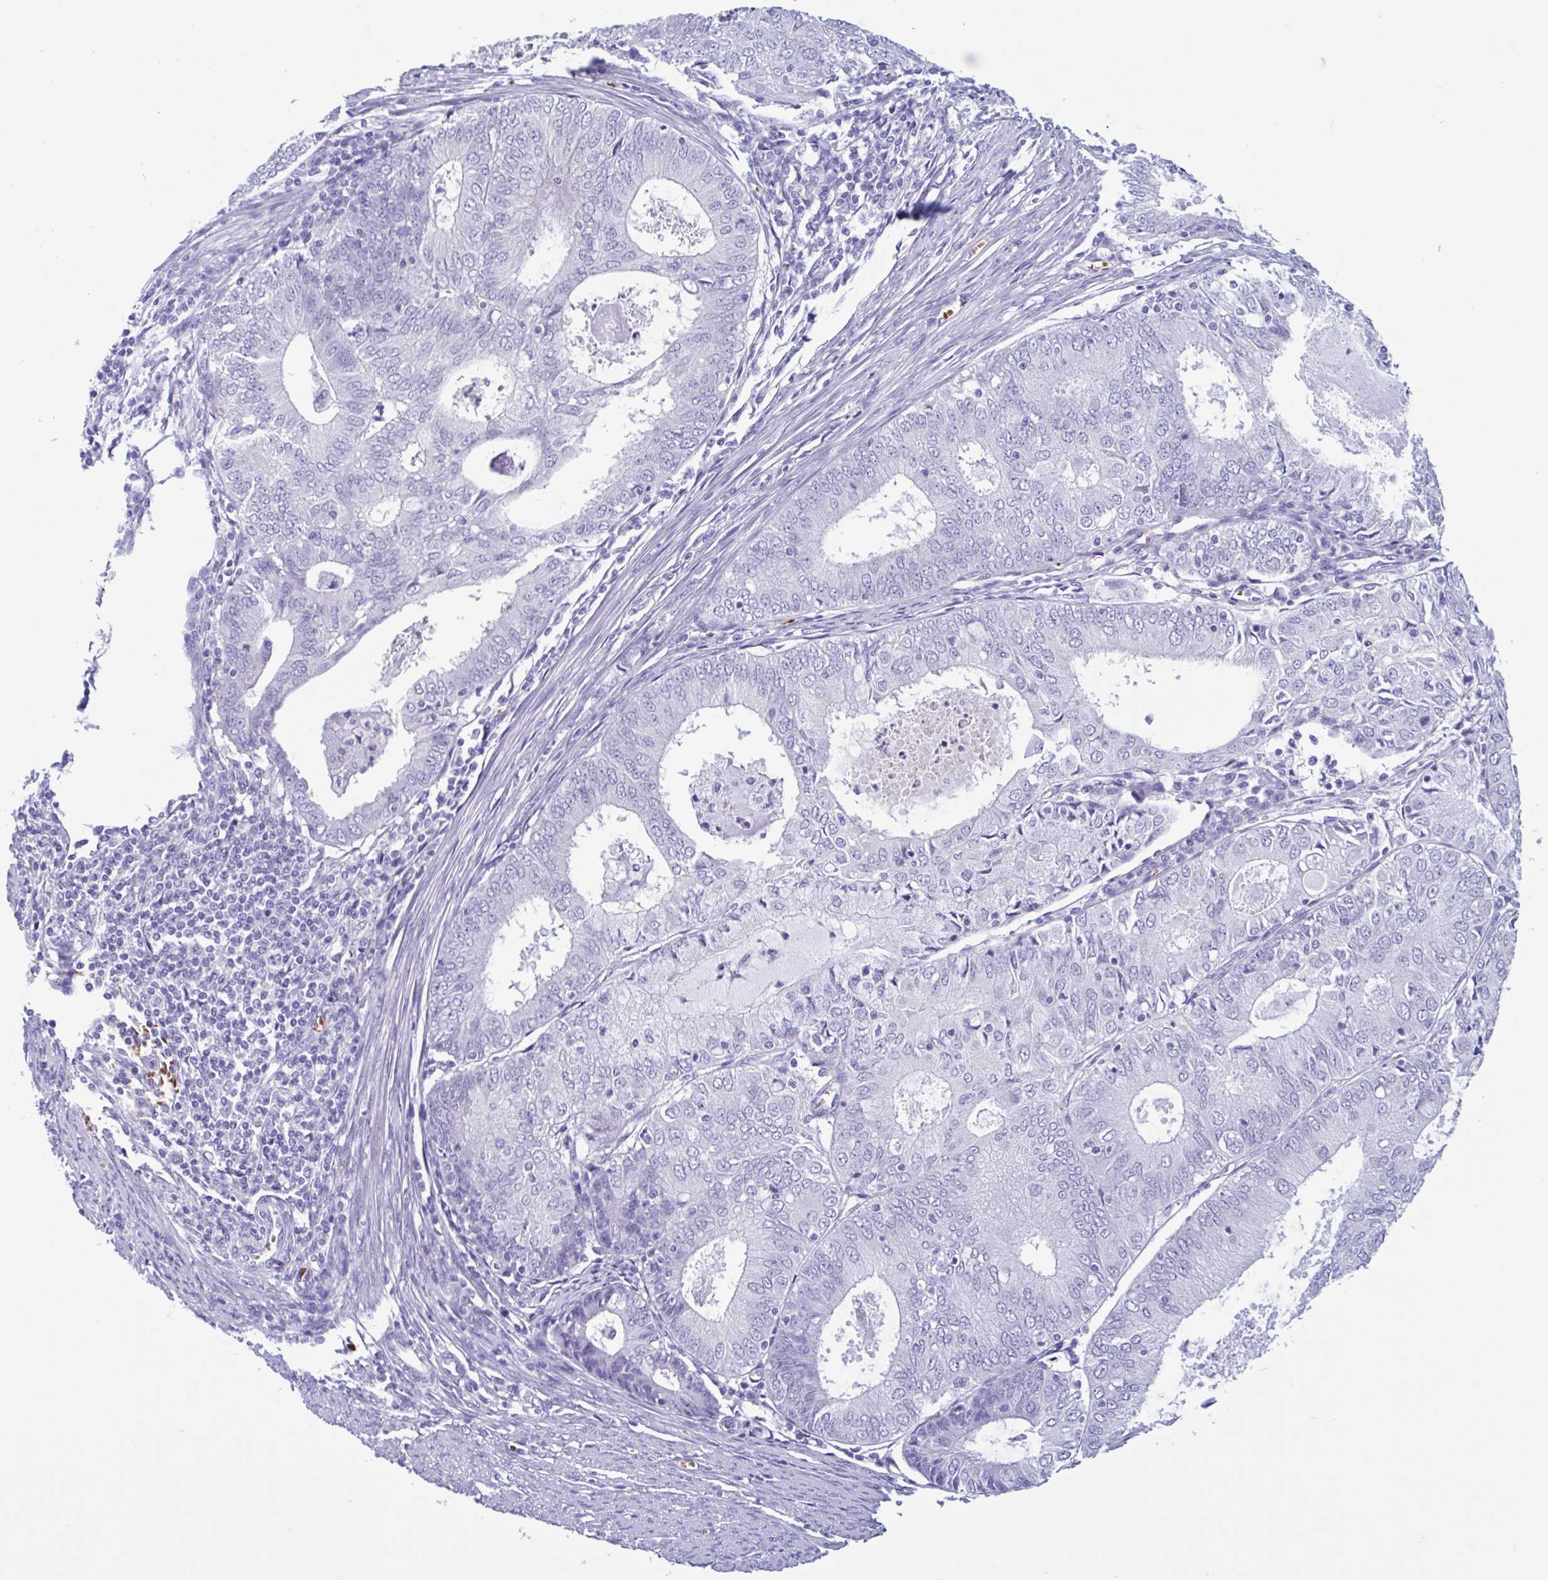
{"staining": {"intensity": "negative", "quantity": "none", "location": "none"}, "tissue": "endometrial cancer", "cell_type": "Tumor cells", "image_type": "cancer", "snomed": [{"axis": "morphology", "description": "Adenocarcinoma, NOS"}, {"axis": "topography", "description": "Endometrium"}], "caption": "A histopathology image of endometrial cancer (adenocarcinoma) stained for a protein displays no brown staining in tumor cells.", "gene": "TMEM79", "patient": {"sex": "female", "age": 57}}